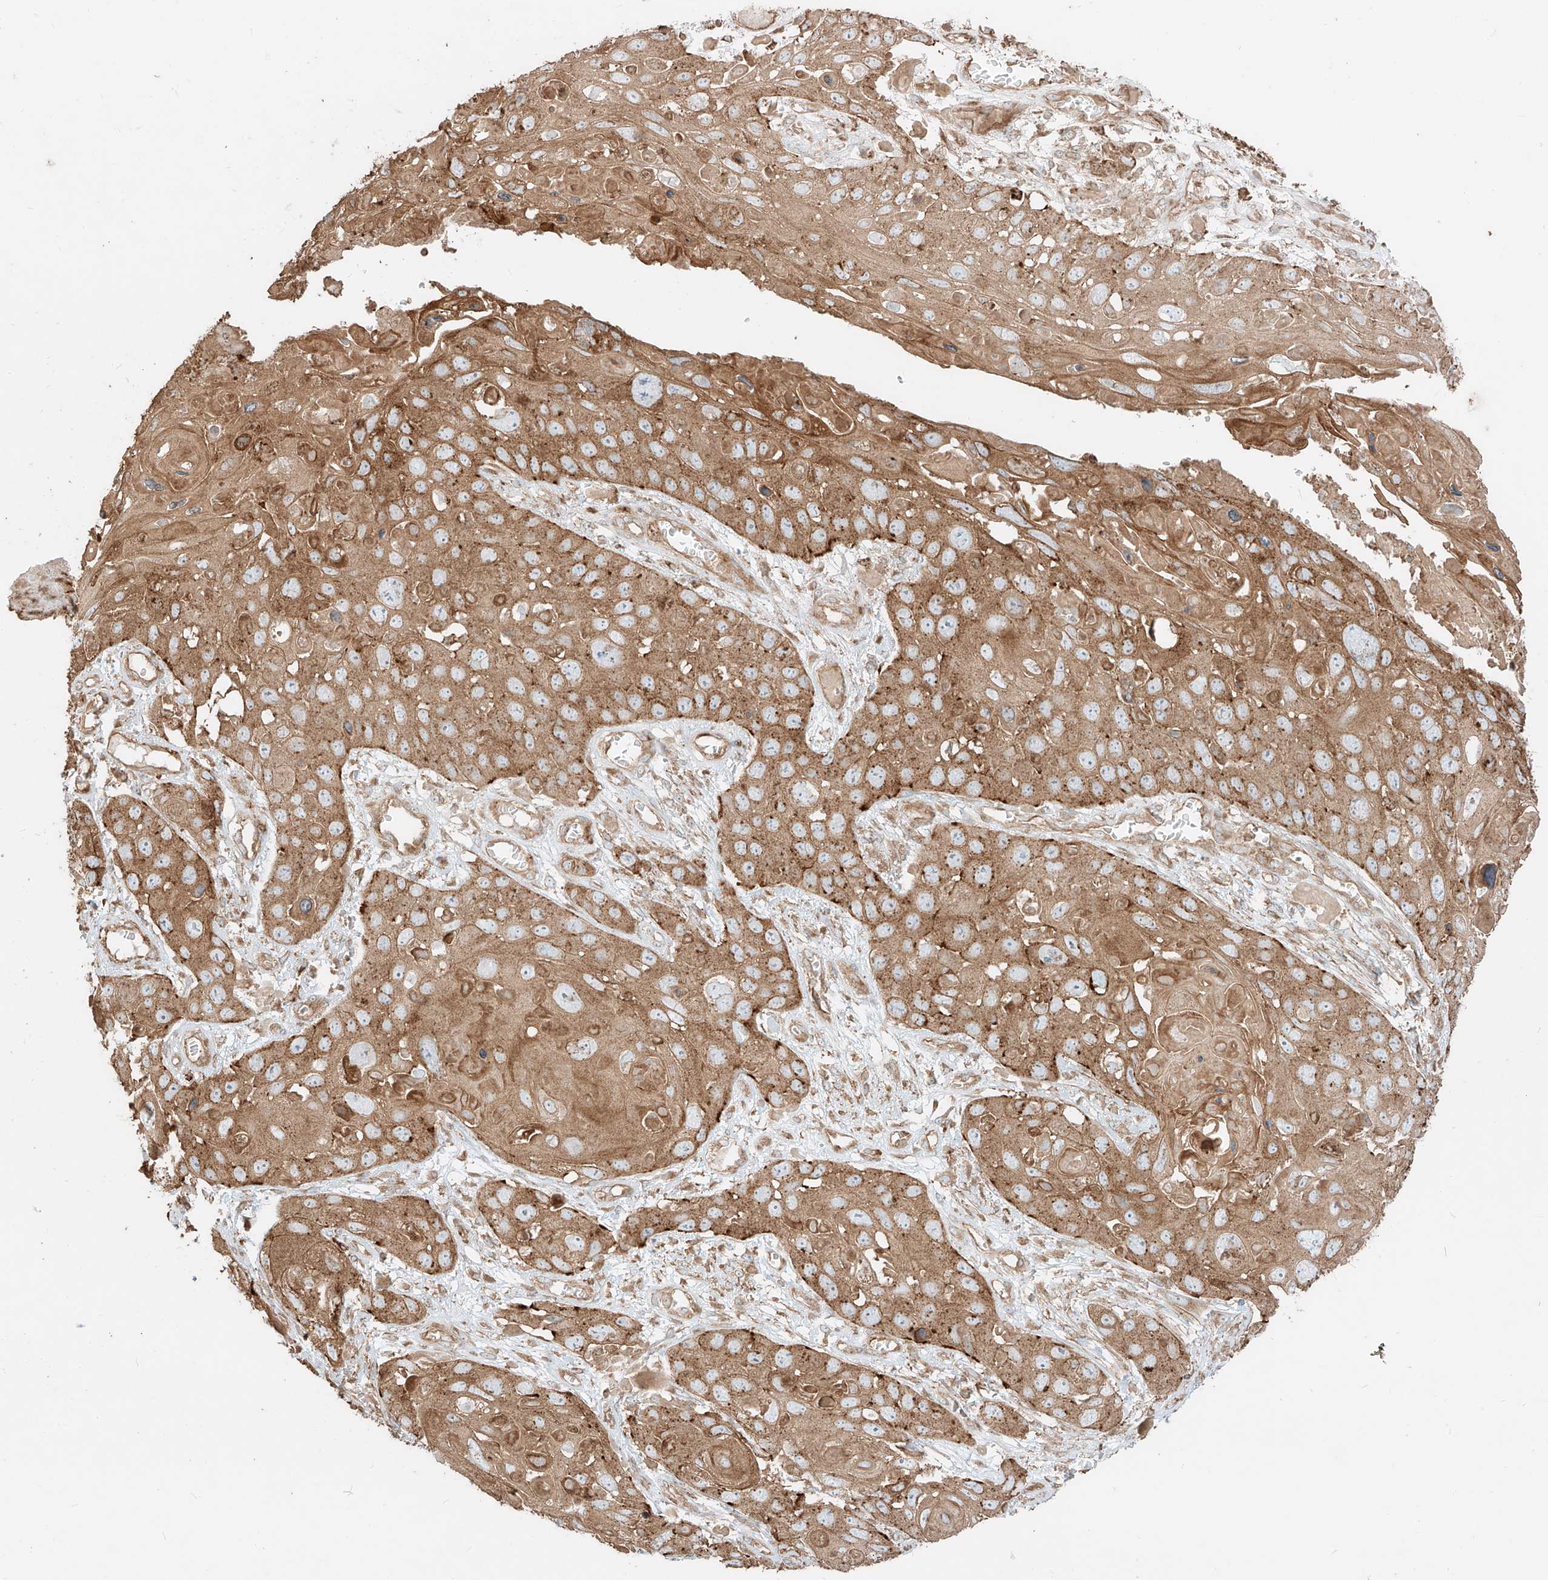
{"staining": {"intensity": "moderate", "quantity": ">75%", "location": "cytoplasmic/membranous"}, "tissue": "skin cancer", "cell_type": "Tumor cells", "image_type": "cancer", "snomed": [{"axis": "morphology", "description": "Squamous cell carcinoma, NOS"}, {"axis": "topography", "description": "Skin"}], "caption": "Squamous cell carcinoma (skin) stained with a protein marker demonstrates moderate staining in tumor cells.", "gene": "CCDC115", "patient": {"sex": "male", "age": 55}}